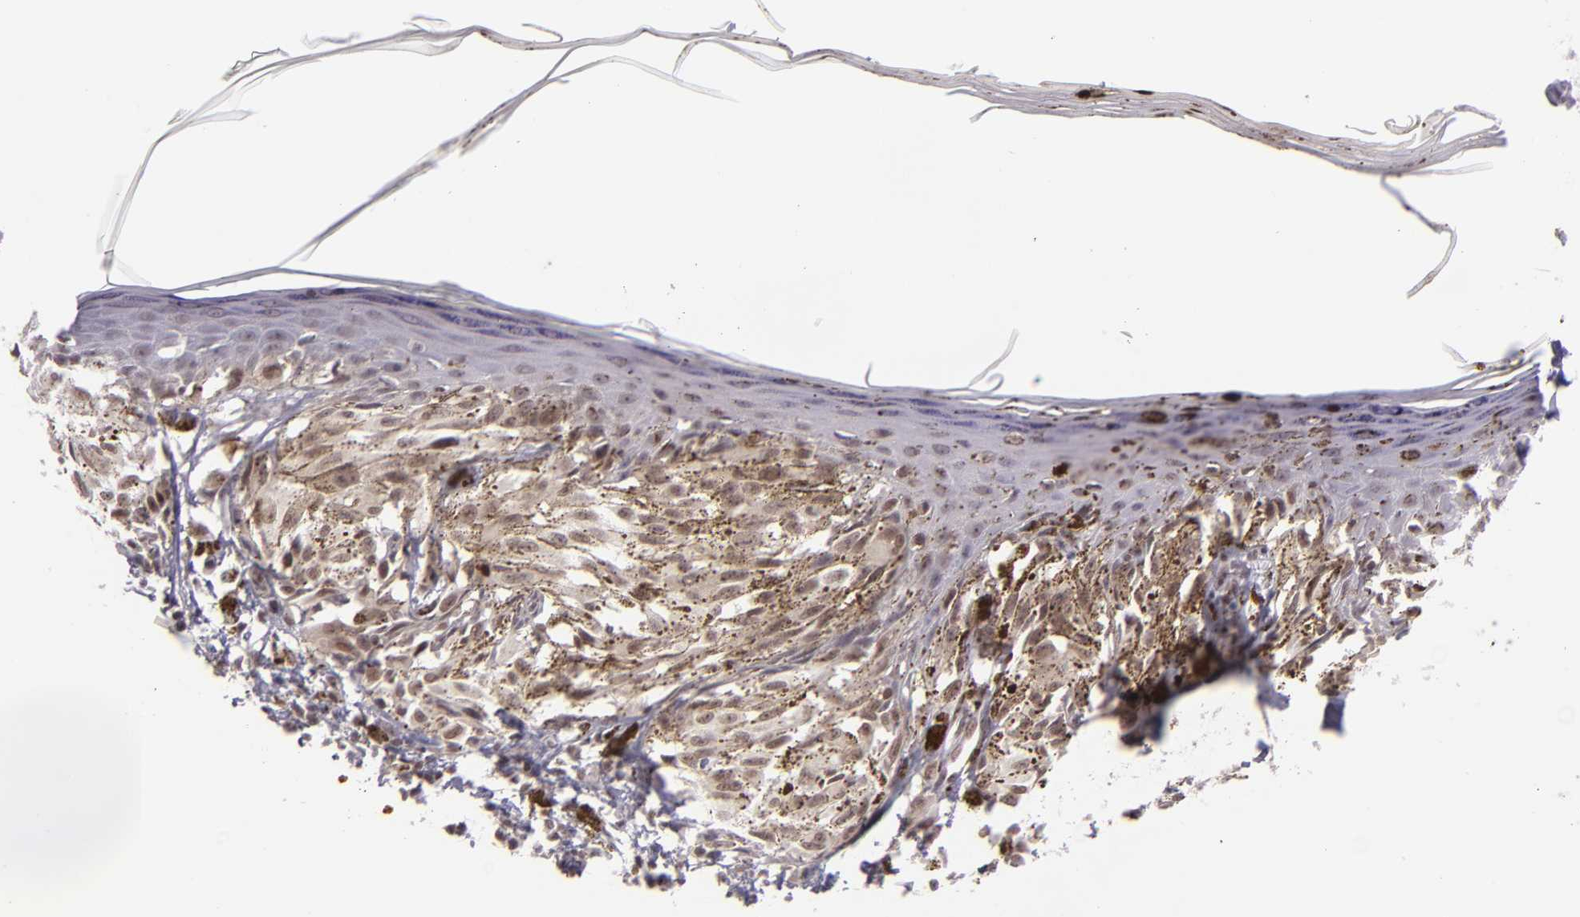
{"staining": {"intensity": "weak", "quantity": ">75%", "location": "cytoplasmic/membranous"}, "tissue": "melanoma", "cell_type": "Tumor cells", "image_type": "cancer", "snomed": [{"axis": "morphology", "description": "Malignant melanoma, NOS"}, {"axis": "topography", "description": "Skin"}], "caption": "Protein staining of melanoma tissue reveals weak cytoplasmic/membranous positivity in approximately >75% of tumor cells. (brown staining indicates protein expression, while blue staining denotes nuclei).", "gene": "ZFX", "patient": {"sex": "female", "age": 72}}